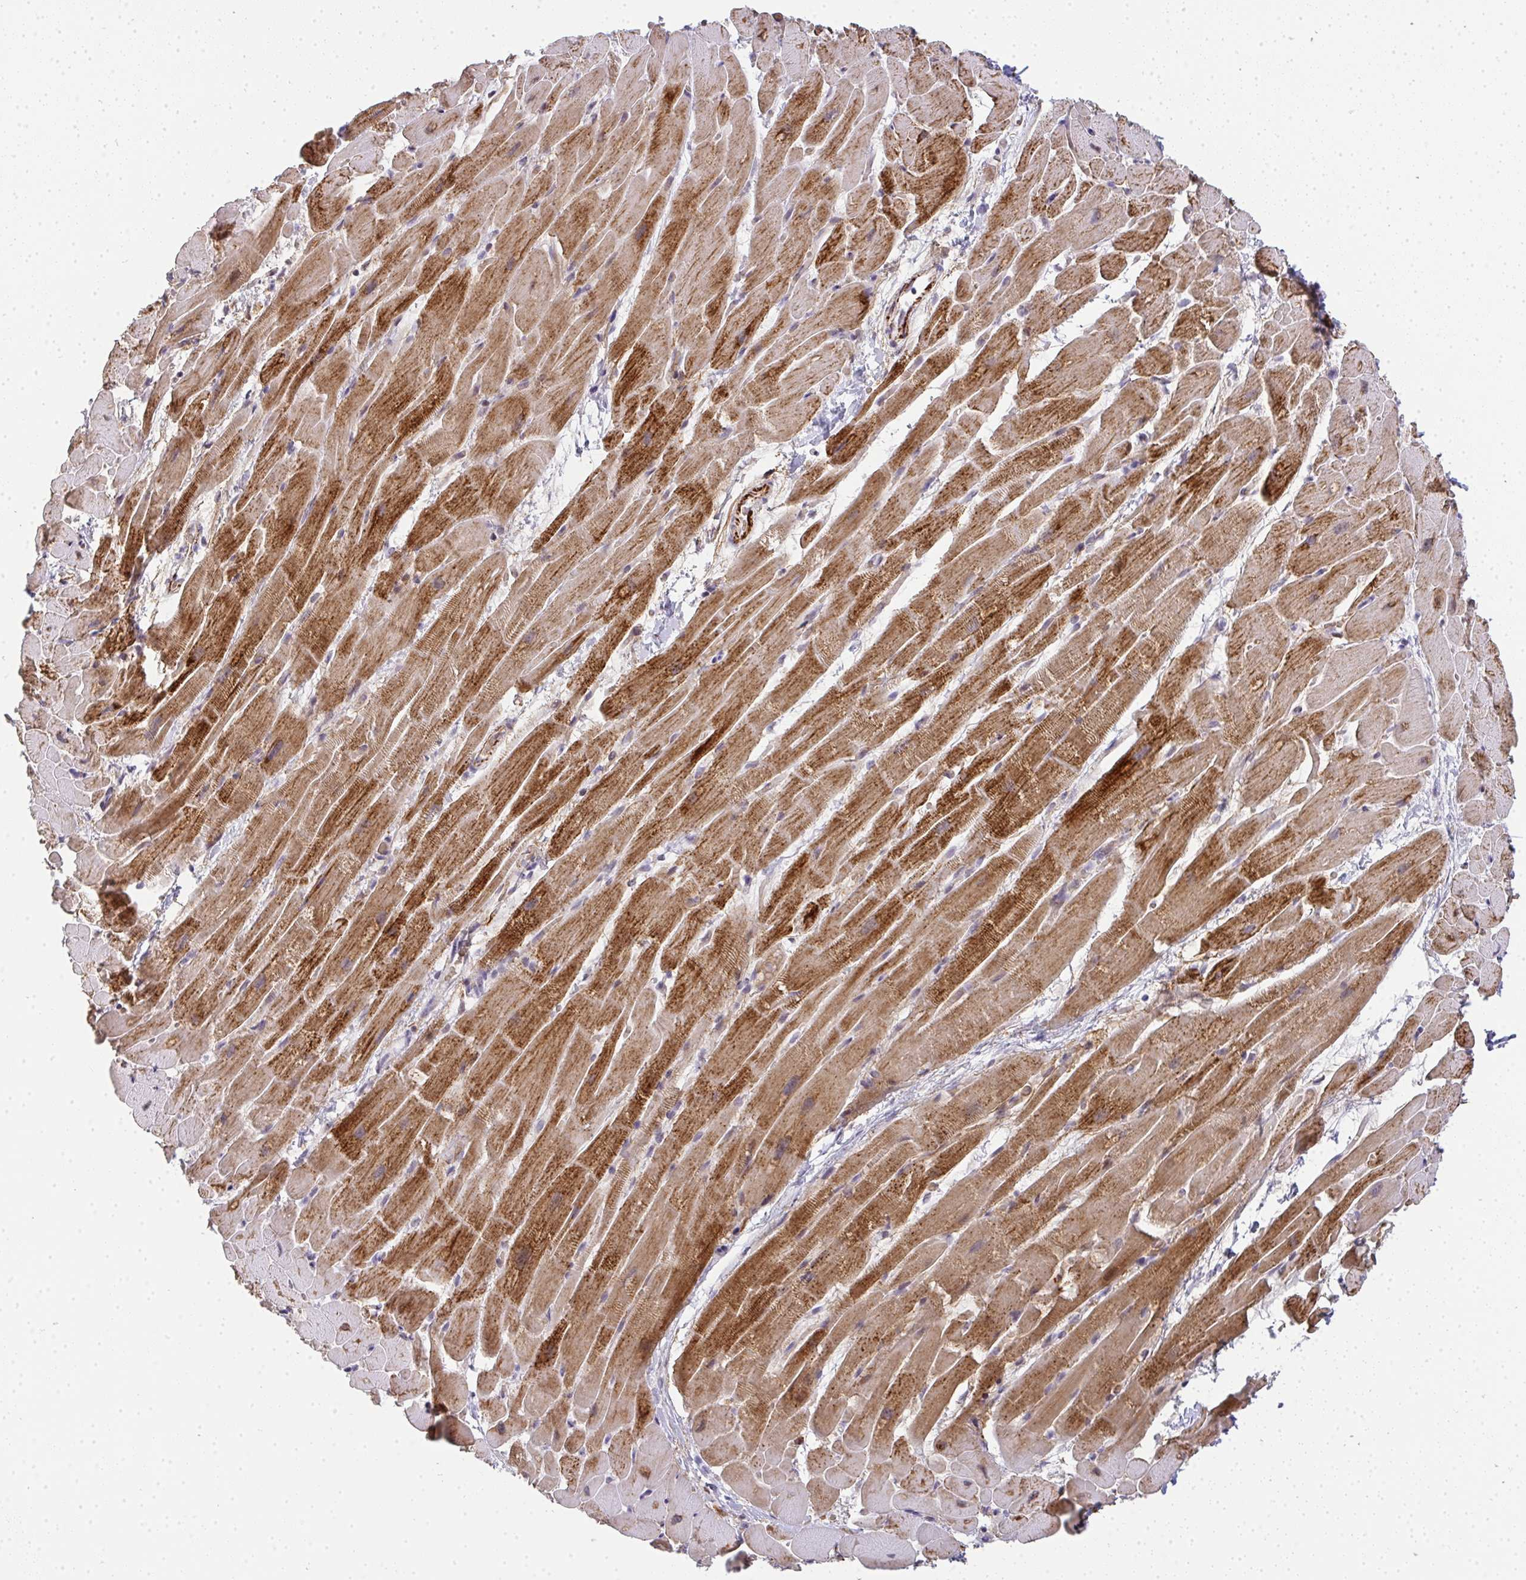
{"staining": {"intensity": "strong", "quantity": ">75%", "location": "cytoplasmic/membranous"}, "tissue": "heart muscle", "cell_type": "Cardiomyocytes", "image_type": "normal", "snomed": [{"axis": "morphology", "description": "Normal tissue, NOS"}, {"axis": "topography", "description": "Heart"}], "caption": "Cardiomyocytes exhibit high levels of strong cytoplasmic/membranous expression in approximately >75% of cells in normal heart muscle. (Brightfield microscopy of DAB IHC at high magnification).", "gene": "TNMD", "patient": {"sex": "male", "age": 37}}